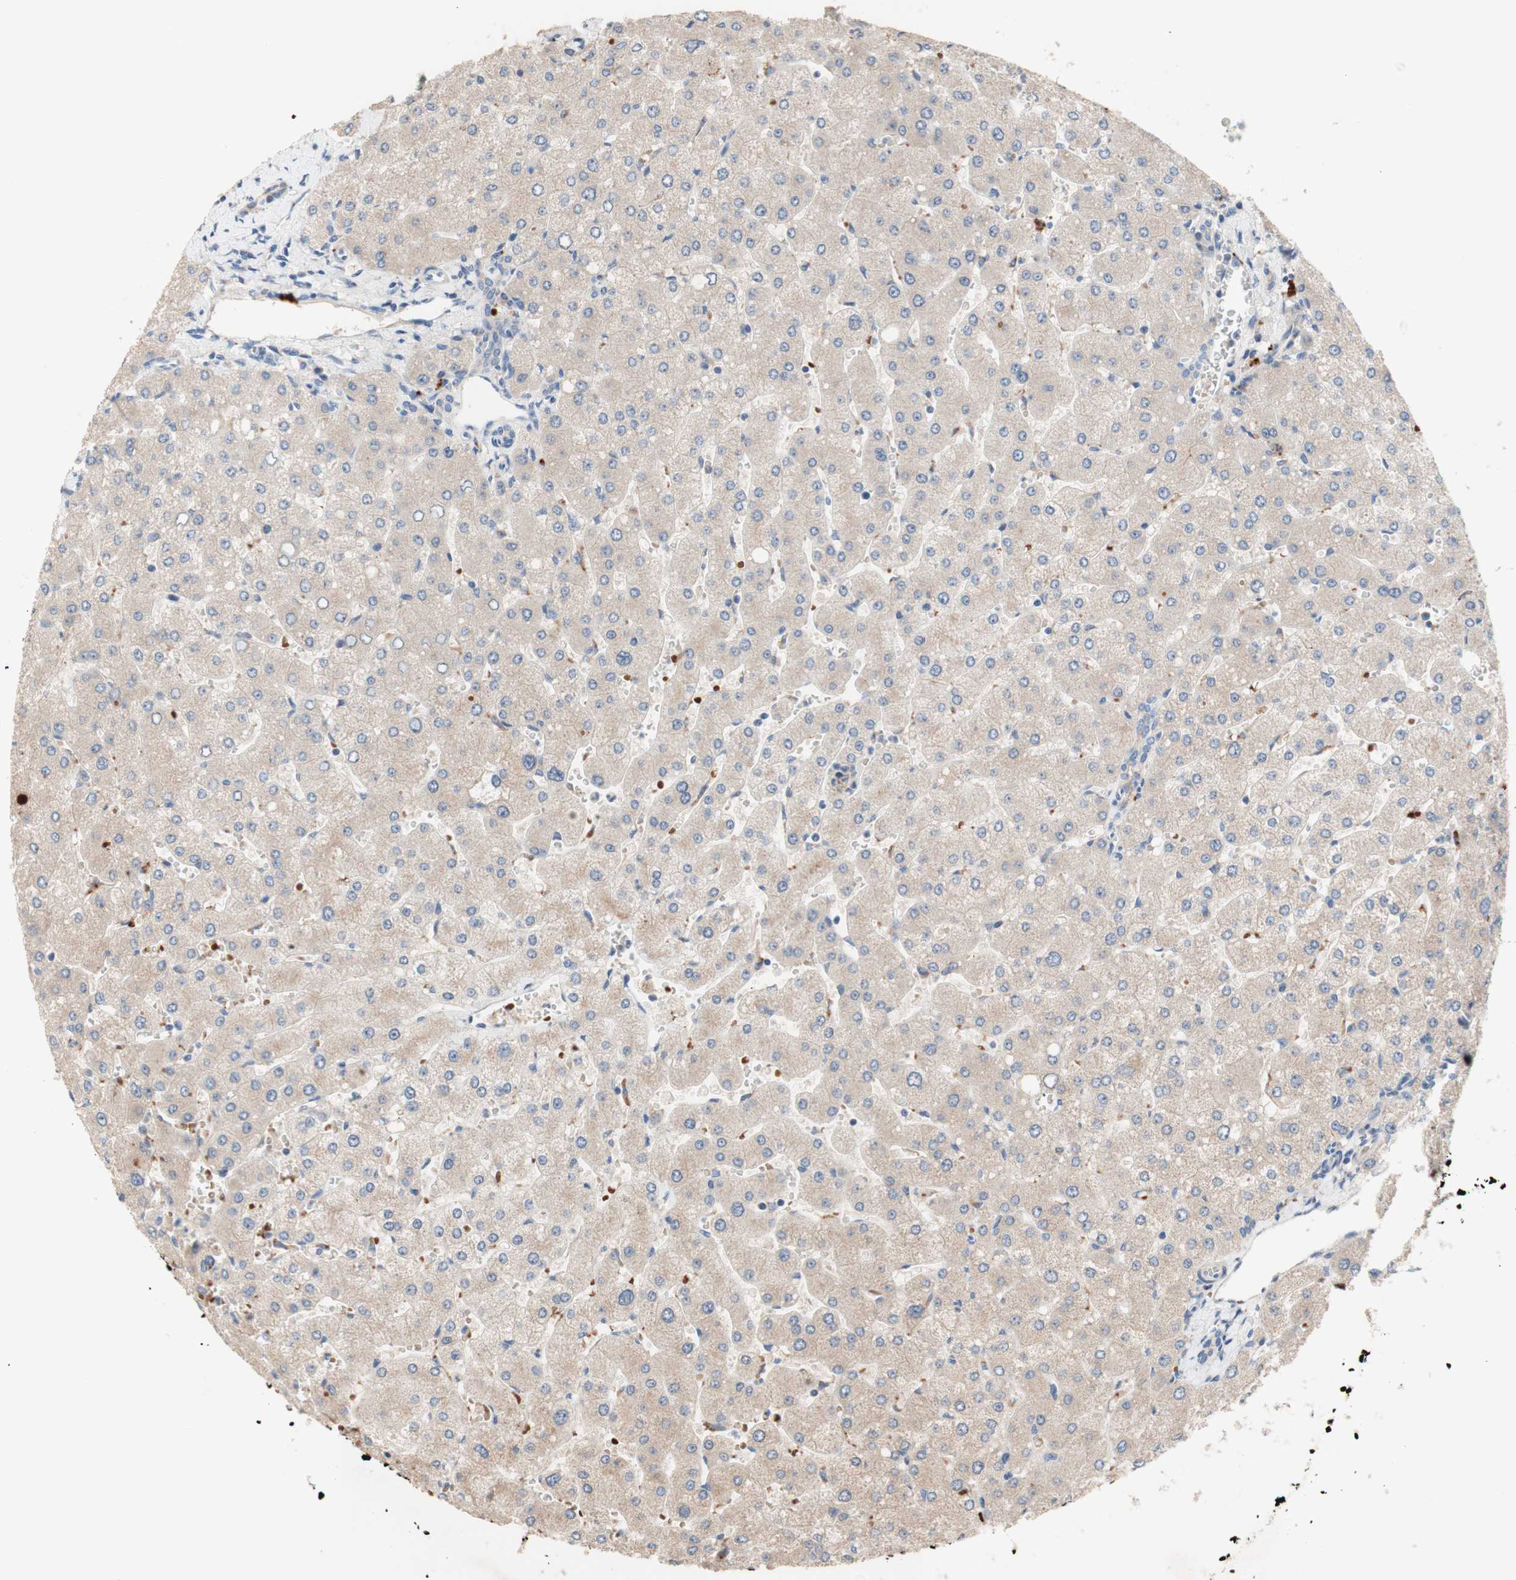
{"staining": {"intensity": "negative", "quantity": "none", "location": "none"}, "tissue": "liver", "cell_type": "Cholangiocytes", "image_type": "normal", "snomed": [{"axis": "morphology", "description": "Normal tissue, NOS"}, {"axis": "topography", "description": "Liver"}], "caption": "A high-resolution micrograph shows immunohistochemistry staining of unremarkable liver, which reveals no significant staining in cholangiocytes.", "gene": "CDON", "patient": {"sex": "male", "age": 55}}